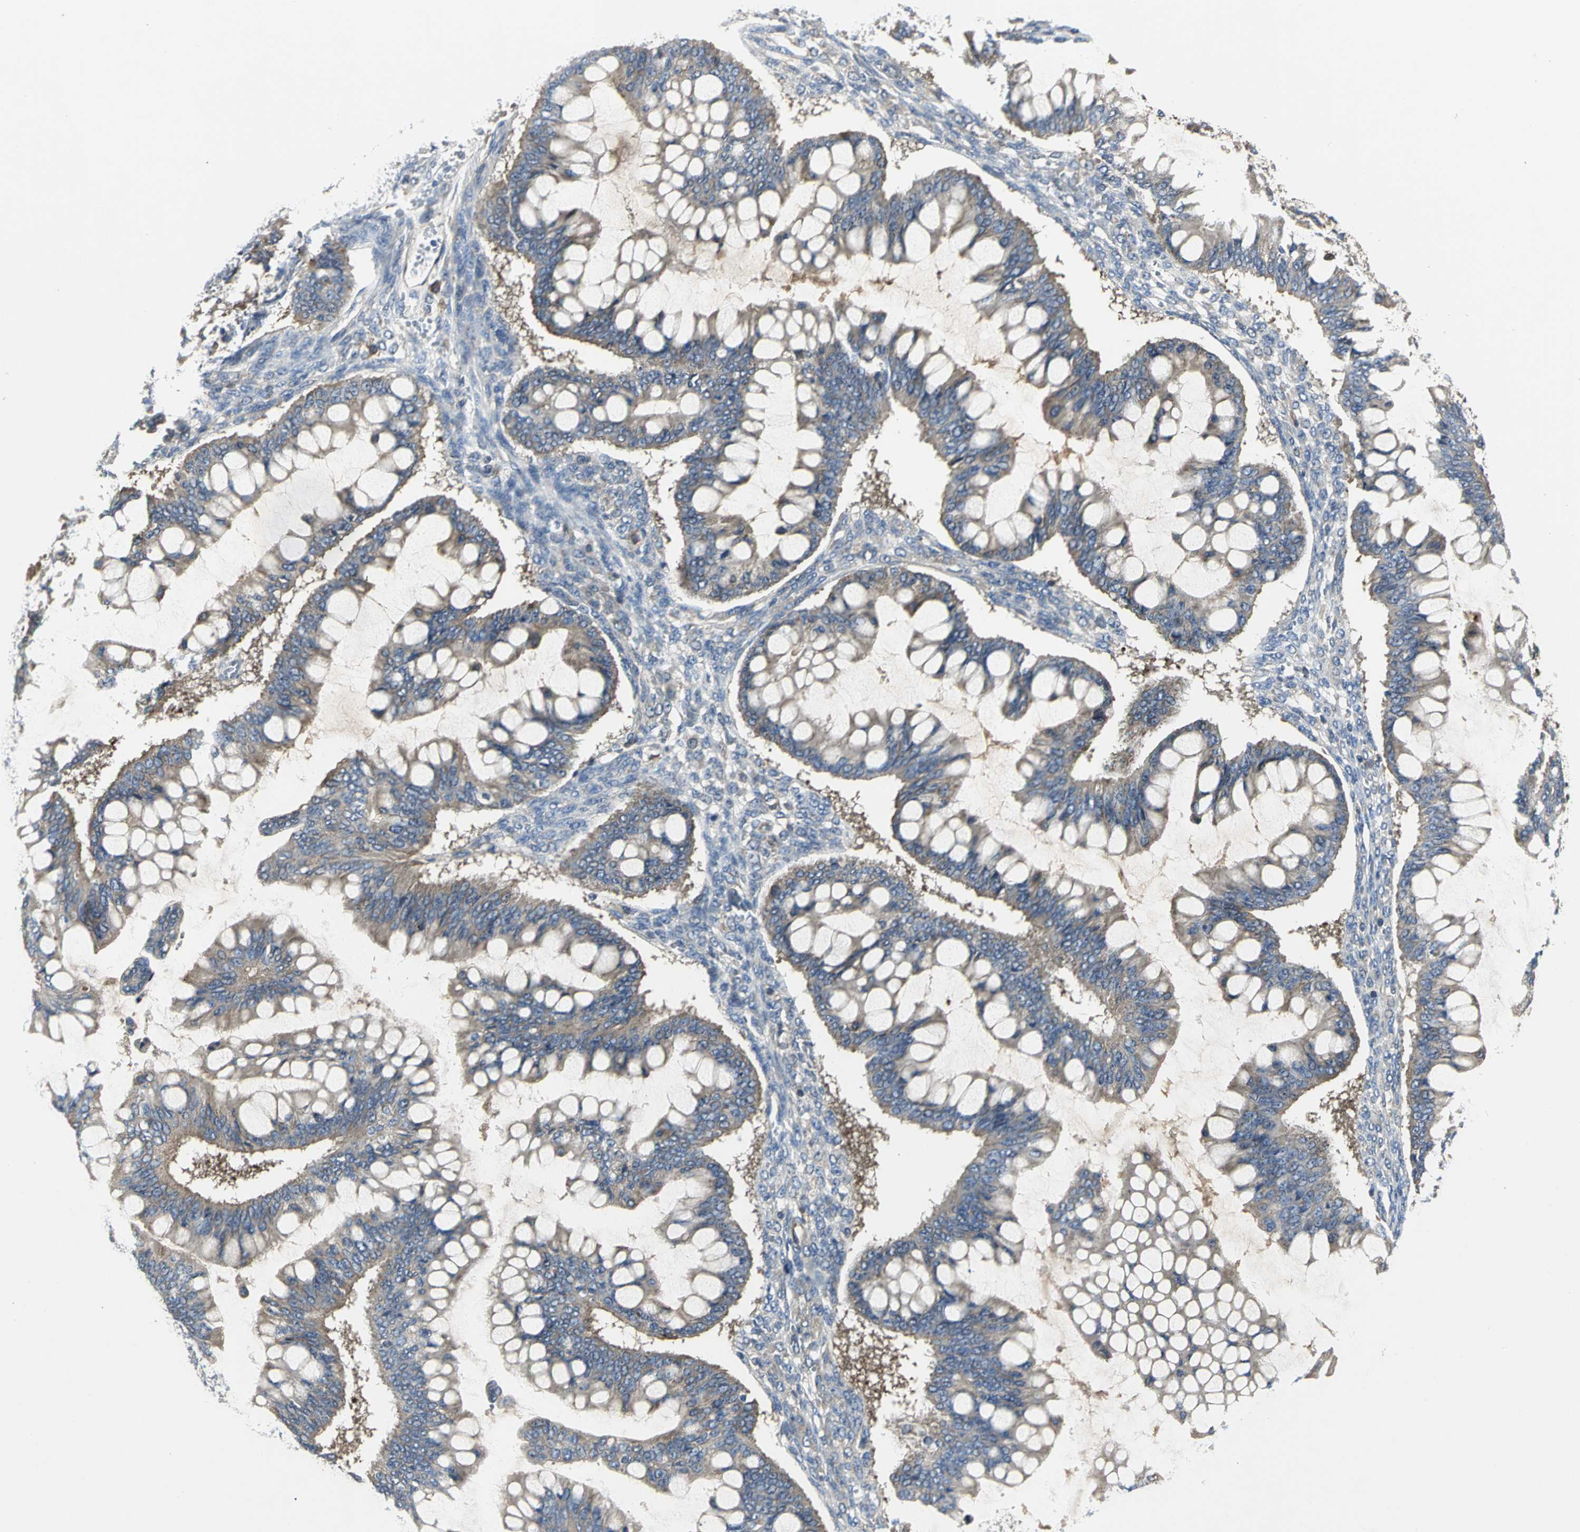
{"staining": {"intensity": "moderate", "quantity": ">75%", "location": "cytoplasmic/membranous"}, "tissue": "ovarian cancer", "cell_type": "Tumor cells", "image_type": "cancer", "snomed": [{"axis": "morphology", "description": "Cystadenocarcinoma, mucinous, NOS"}, {"axis": "topography", "description": "Ovary"}], "caption": "A brown stain highlights moderate cytoplasmic/membranous staining of a protein in ovarian cancer tumor cells.", "gene": "CHRNB1", "patient": {"sex": "female", "age": 73}}